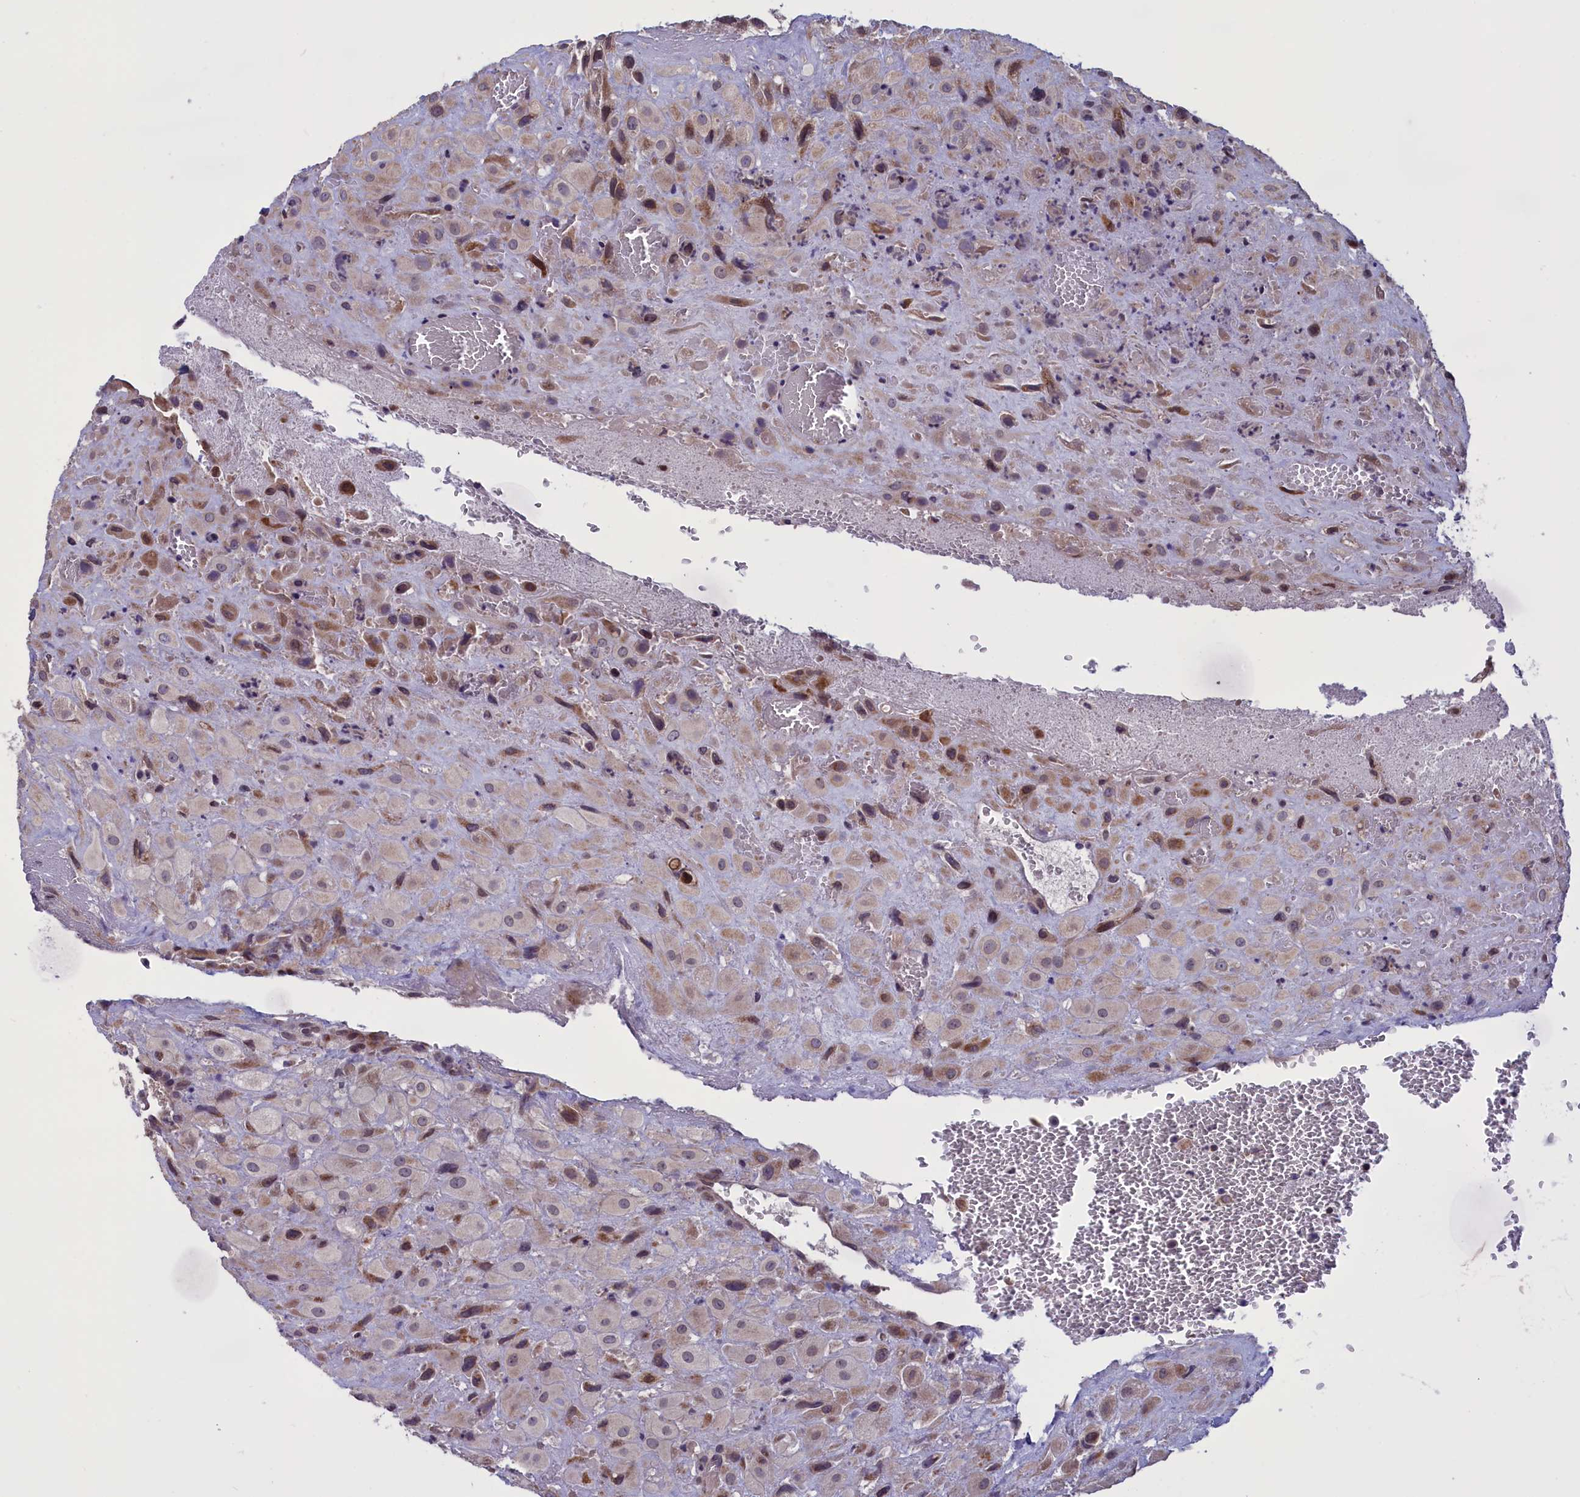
{"staining": {"intensity": "strong", "quantity": "25%-75%", "location": "cytoplasmic/membranous"}, "tissue": "placenta", "cell_type": "Decidual cells", "image_type": "normal", "snomed": [{"axis": "morphology", "description": "Normal tissue, NOS"}, {"axis": "topography", "description": "Placenta"}], "caption": "Immunohistochemical staining of unremarkable human placenta demonstrates 25%-75% levels of strong cytoplasmic/membranous protein positivity in about 25%-75% of decidual cells.", "gene": "PARS2", "patient": {"sex": "female", "age": 35}}